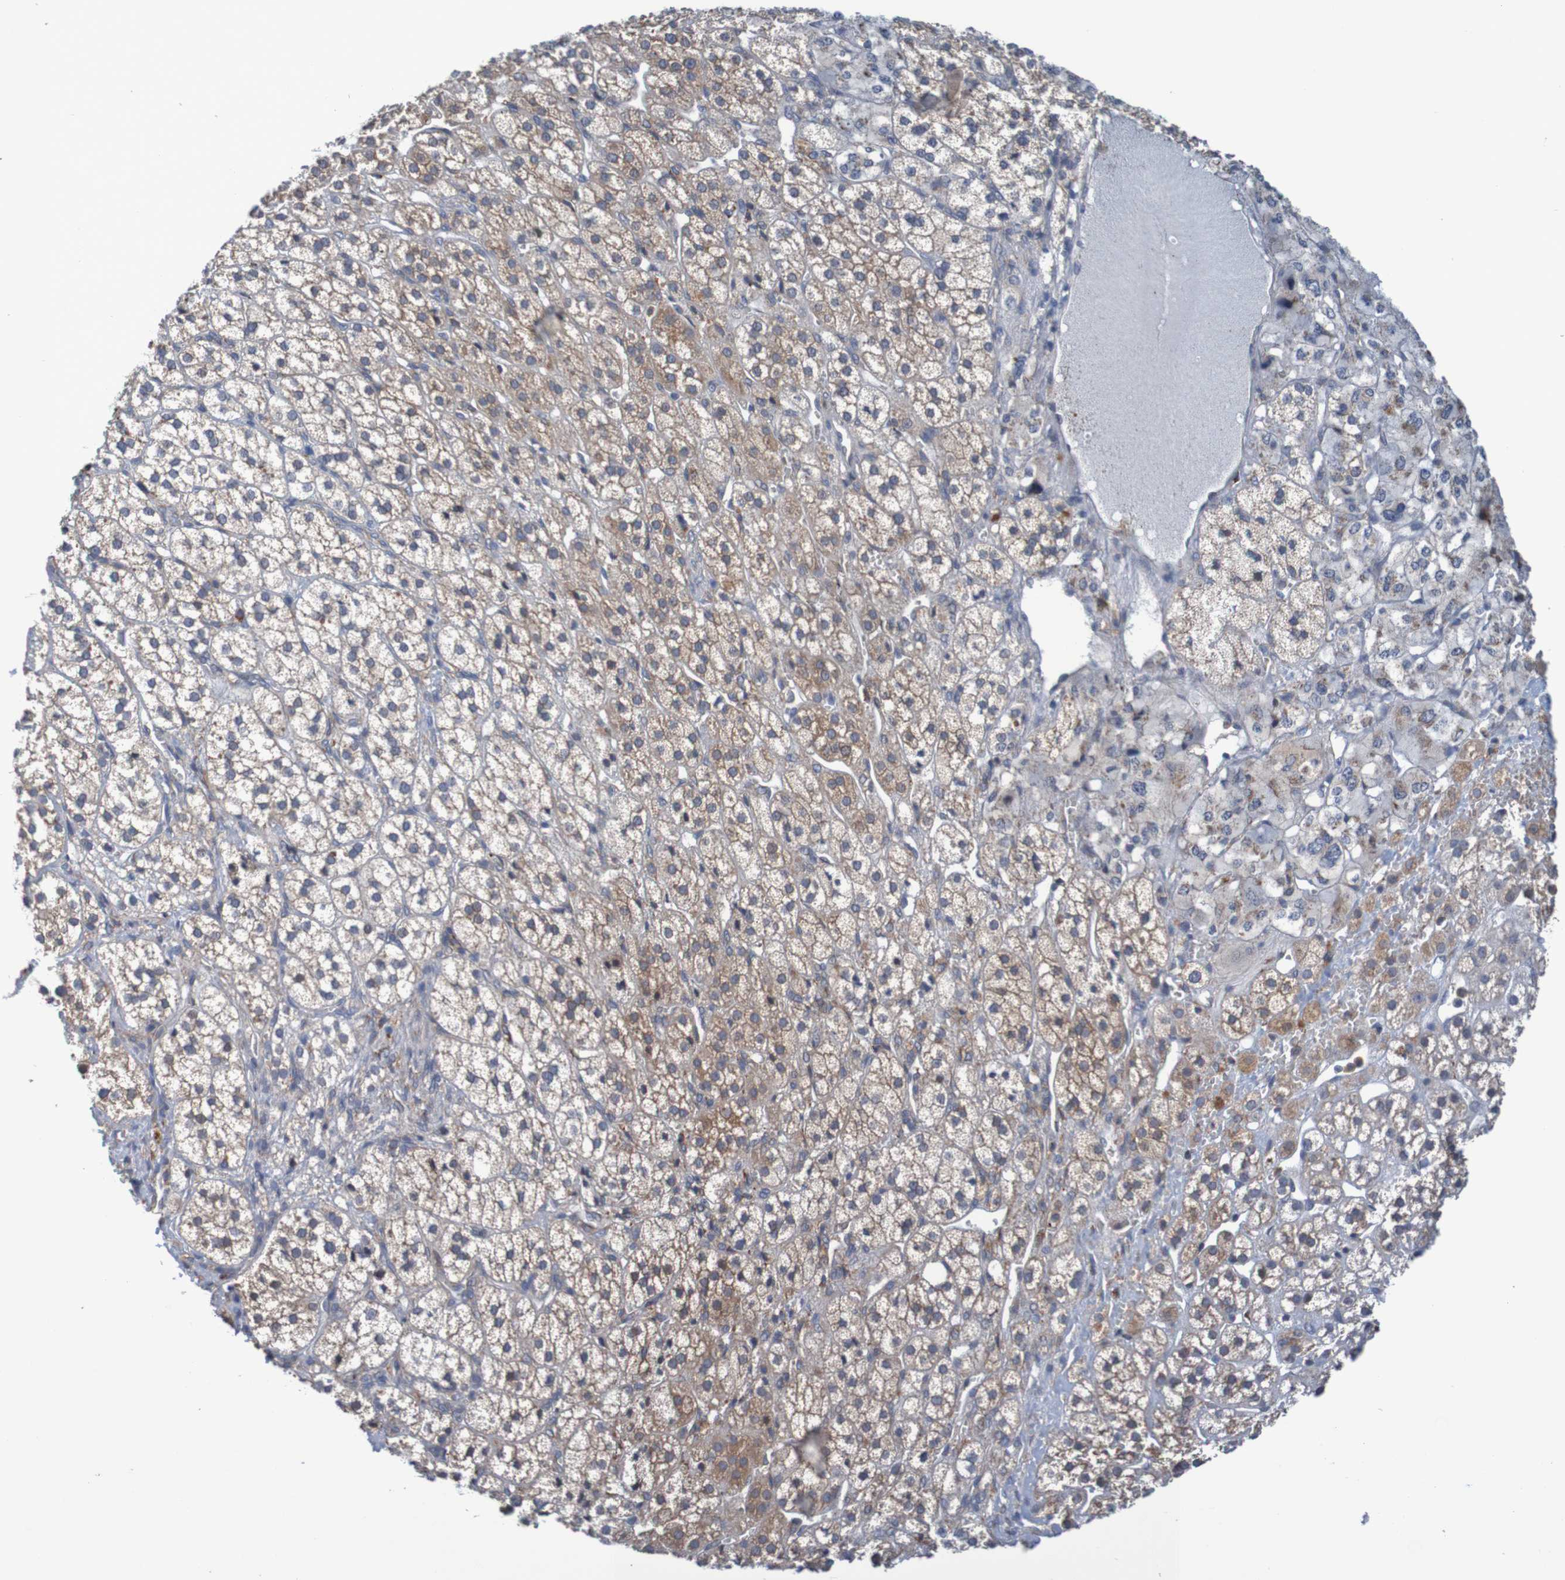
{"staining": {"intensity": "moderate", "quantity": ">75%", "location": "cytoplasmic/membranous"}, "tissue": "adrenal gland", "cell_type": "Glandular cells", "image_type": "normal", "snomed": [{"axis": "morphology", "description": "Normal tissue, NOS"}, {"axis": "topography", "description": "Adrenal gland"}], "caption": "This image reveals benign adrenal gland stained with immunohistochemistry to label a protein in brown. The cytoplasmic/membranous of glandular cells show moderate positivity for the protein. Nuclei are counter-stained blue.", "gene": "CLDN18", "patient": {"sex": "male", "age": 56}}